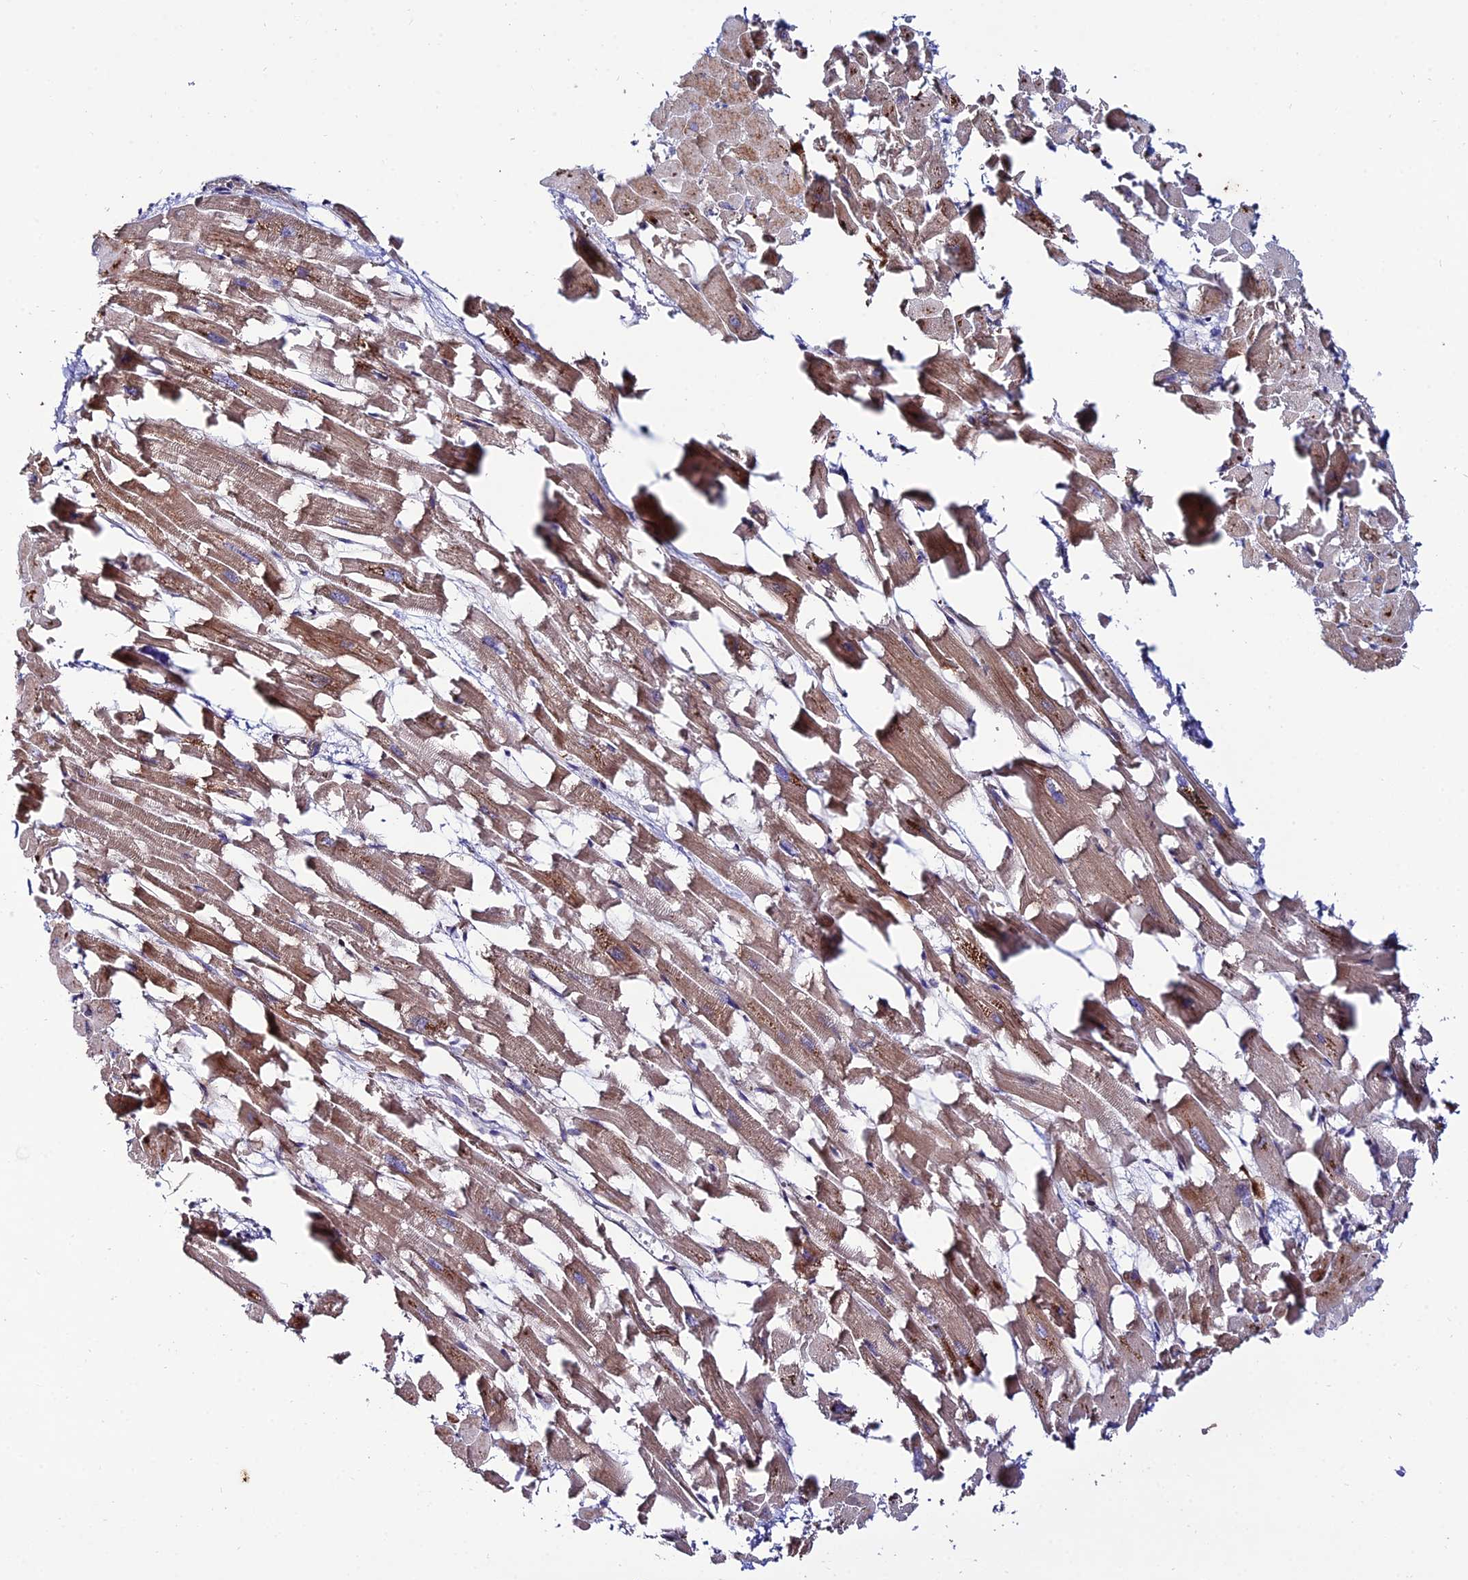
{"staining": {"intensity": "strong", "quantity": ">75%", "location": "cytoplasmic/membranous"}, "tissue": "heart muscle", "cell_type": "Cardiomyocytes", "image_type": "normal", "snomed": [{"axis": "morphology", "description": "Normal tissue, NOS"}, {"axis": "topography", "description": "Heart"}], "caption": "Strong cytoplasmic/membranous expression is seen in approximately >75% of cardiomyocytes in unremarkable heart muscle. The staining was performed using DAB, with brown indicating positive protein expression. Nuclei are stained blue with hematoxylin.", "gene": "ARL6IP1", "patient": {"sex": "female", "age": 64}}